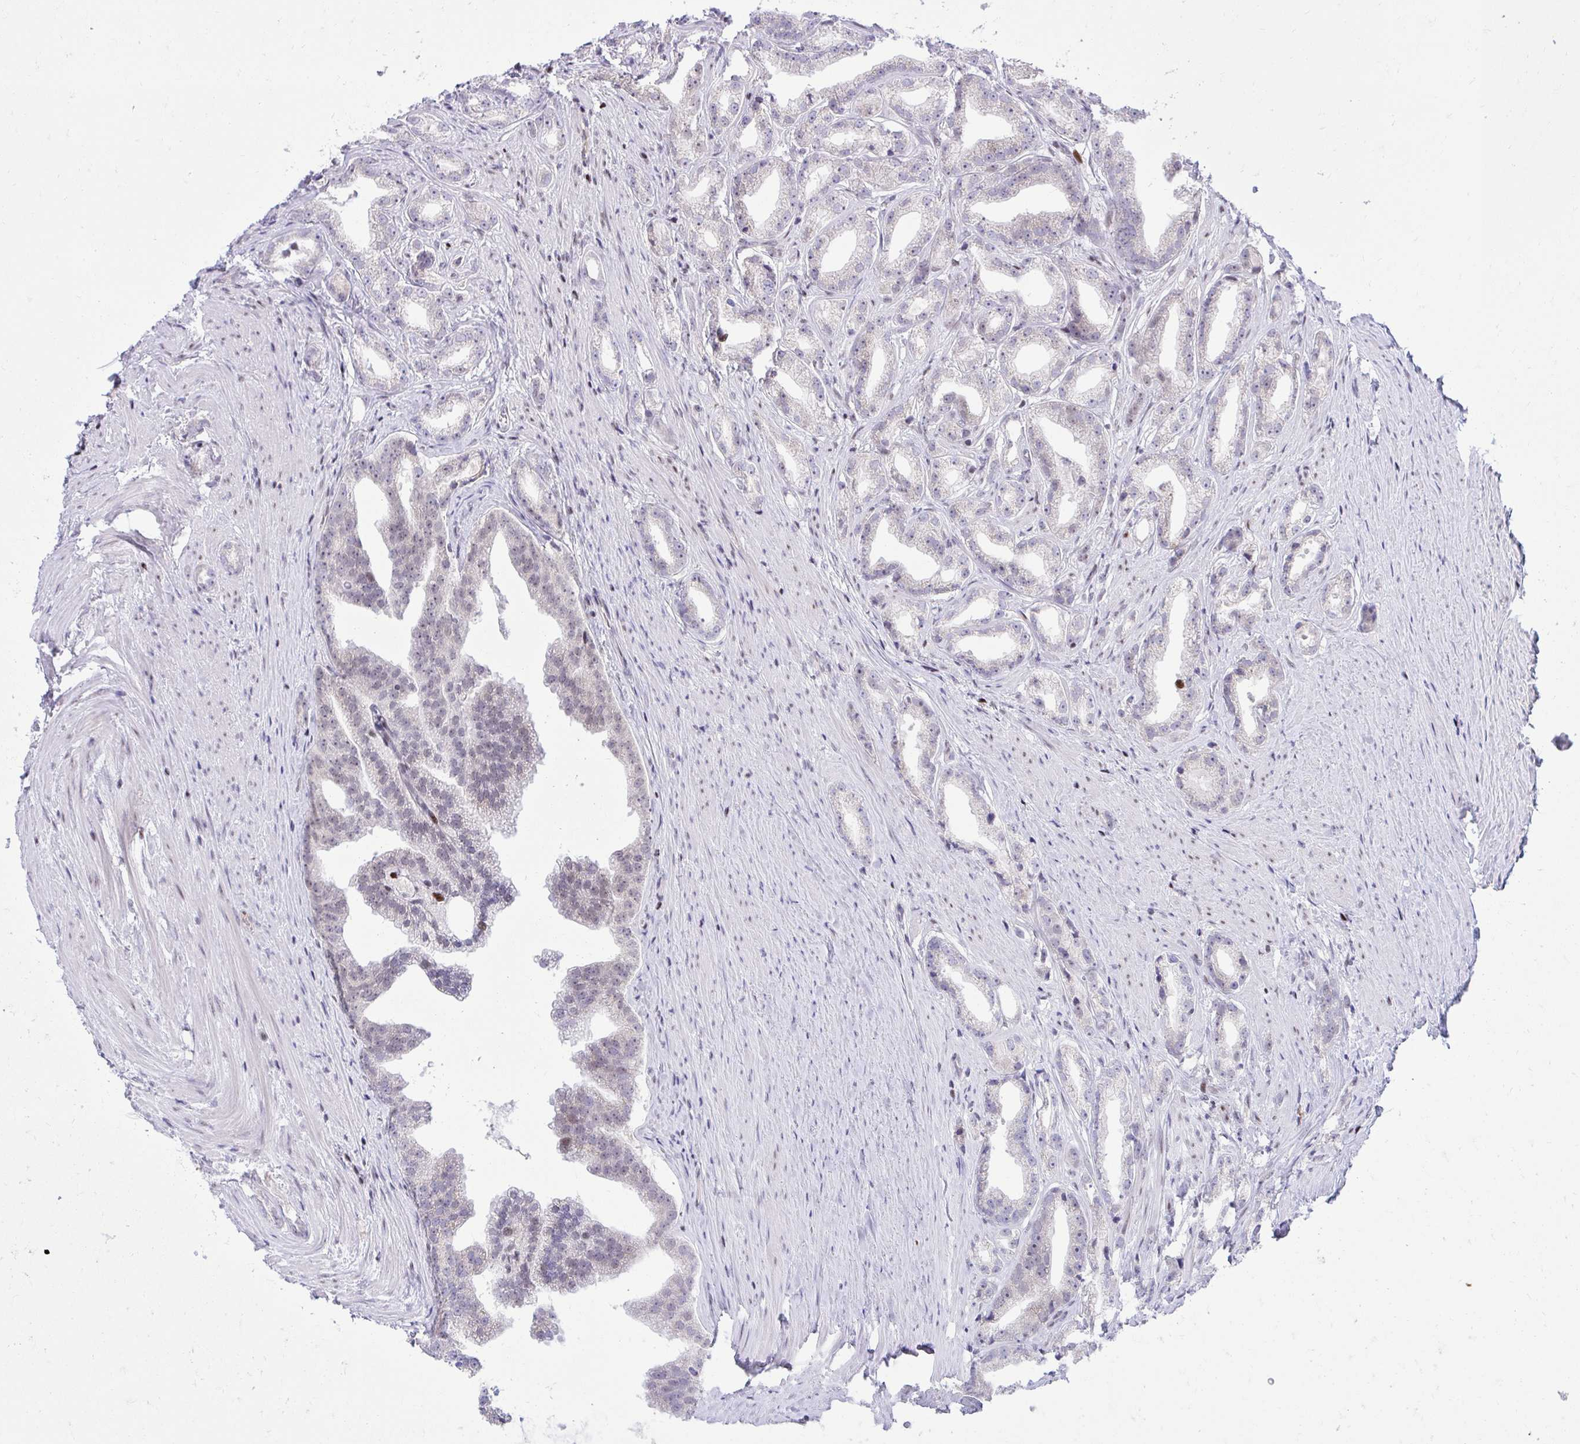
{"staining": {"intensity": "negative", "quantity": "none", "location": "none"}, "tissue": "prostate cancer", "cell_type": "Tumor cells", "image_type": "cancer", "snomed": [{"axis": "morphology", "description": "Adenocarcinoma, Low grade"}, {"axis": "topography", "description": "Prostate"}], "caption": "Prostate low-grade adenocarcinoma was stained to show a protein in brown. There is no significant staining in tumor cells.", "gene": "C14orf39", "patient": {"sex": "male", "age": 65}}